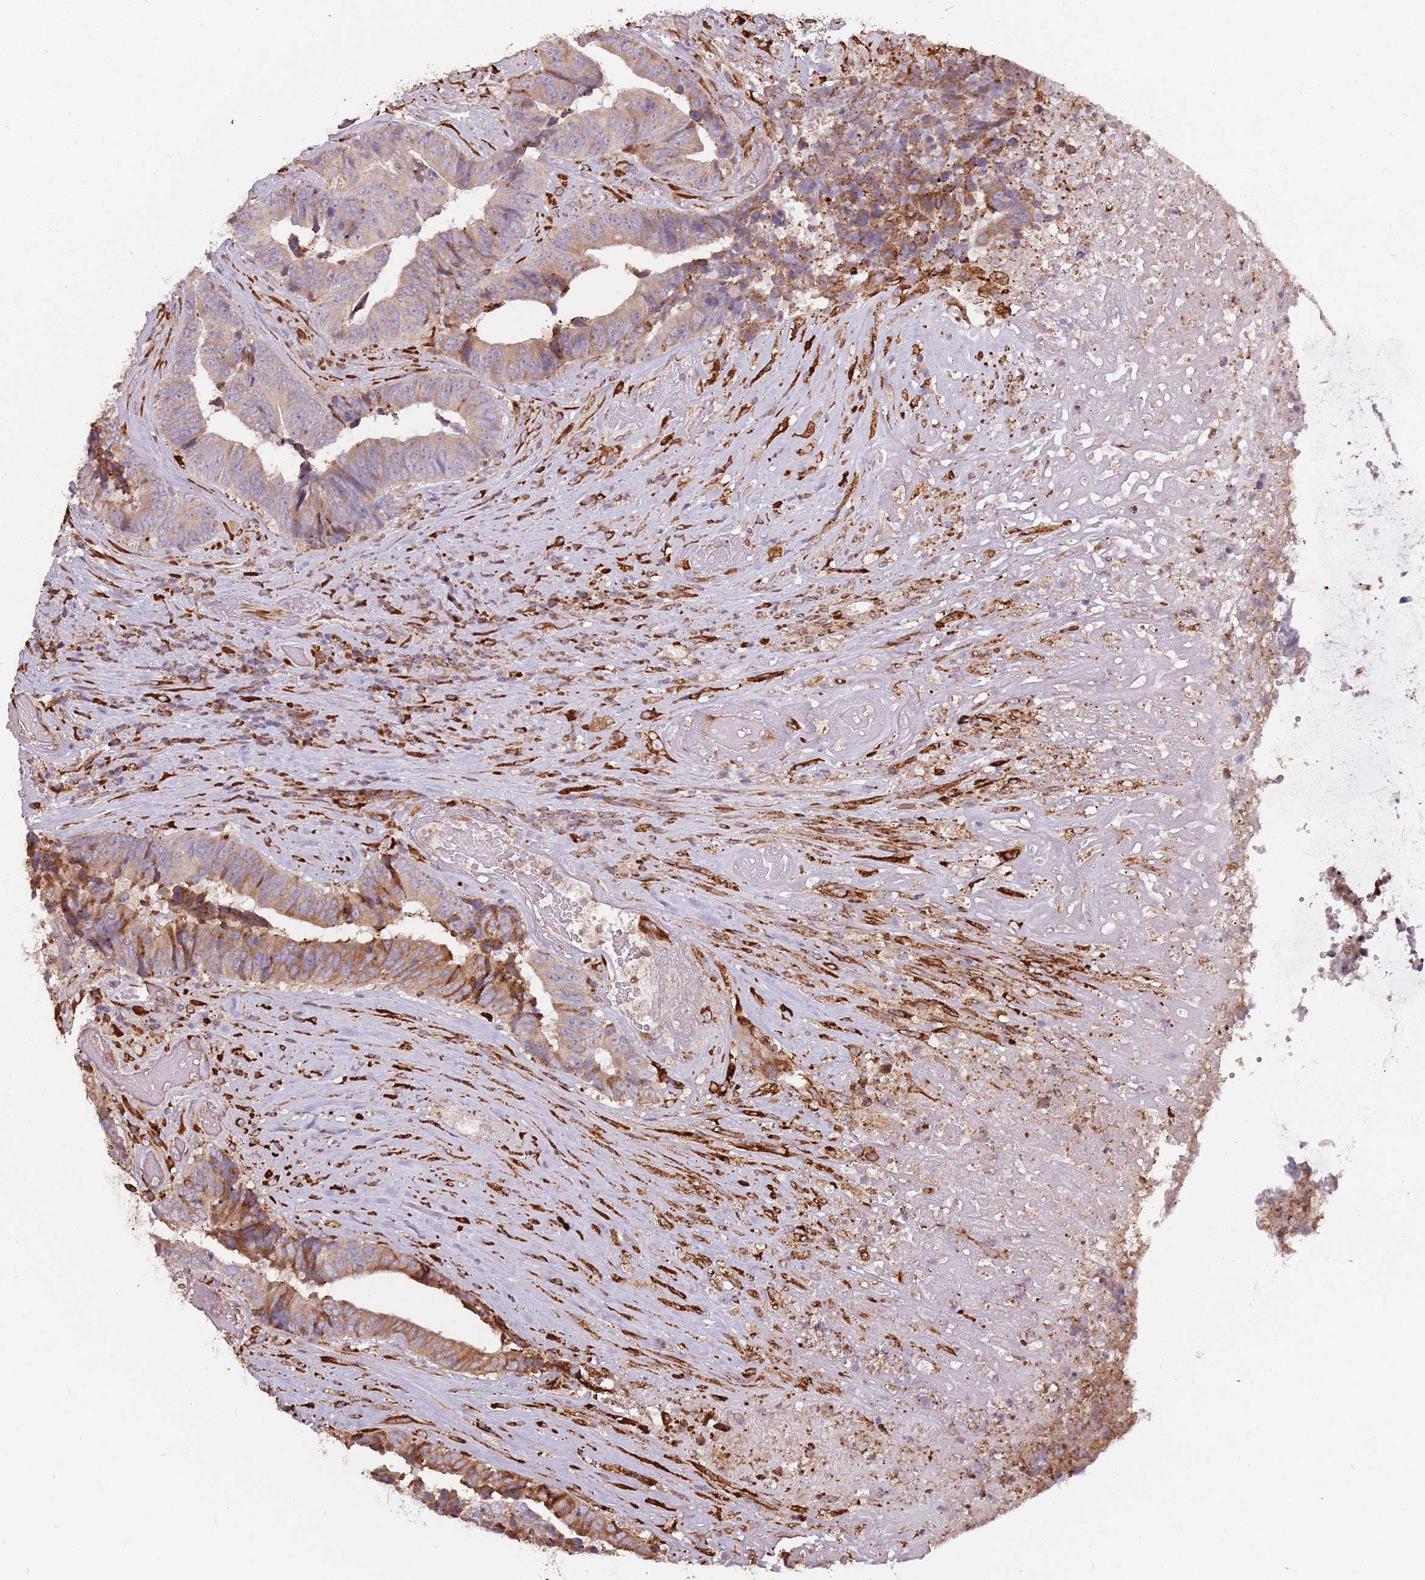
{"staining": {"intensity": "moderate", "quantity": ">75%", "location": "cytoplasmic/membranous"}, "tissue": "colorectal cancer", "cell_type": "Tumor cells", "image_type": "cancer", "snomed": [{"axis": "morphology", "description": "Adenocarcinoma, NOS"}, {"axis": "topography", "description": "Rectum"}], "caption": "Brown immunohistochemical staining in human colorectal adenocarcinoma demonstrates moderate cytoplasmic/membranous staining in about >75% of tumor cells.", "gene": "RPS9", "patient": {"sex": "male", "age": 72}}